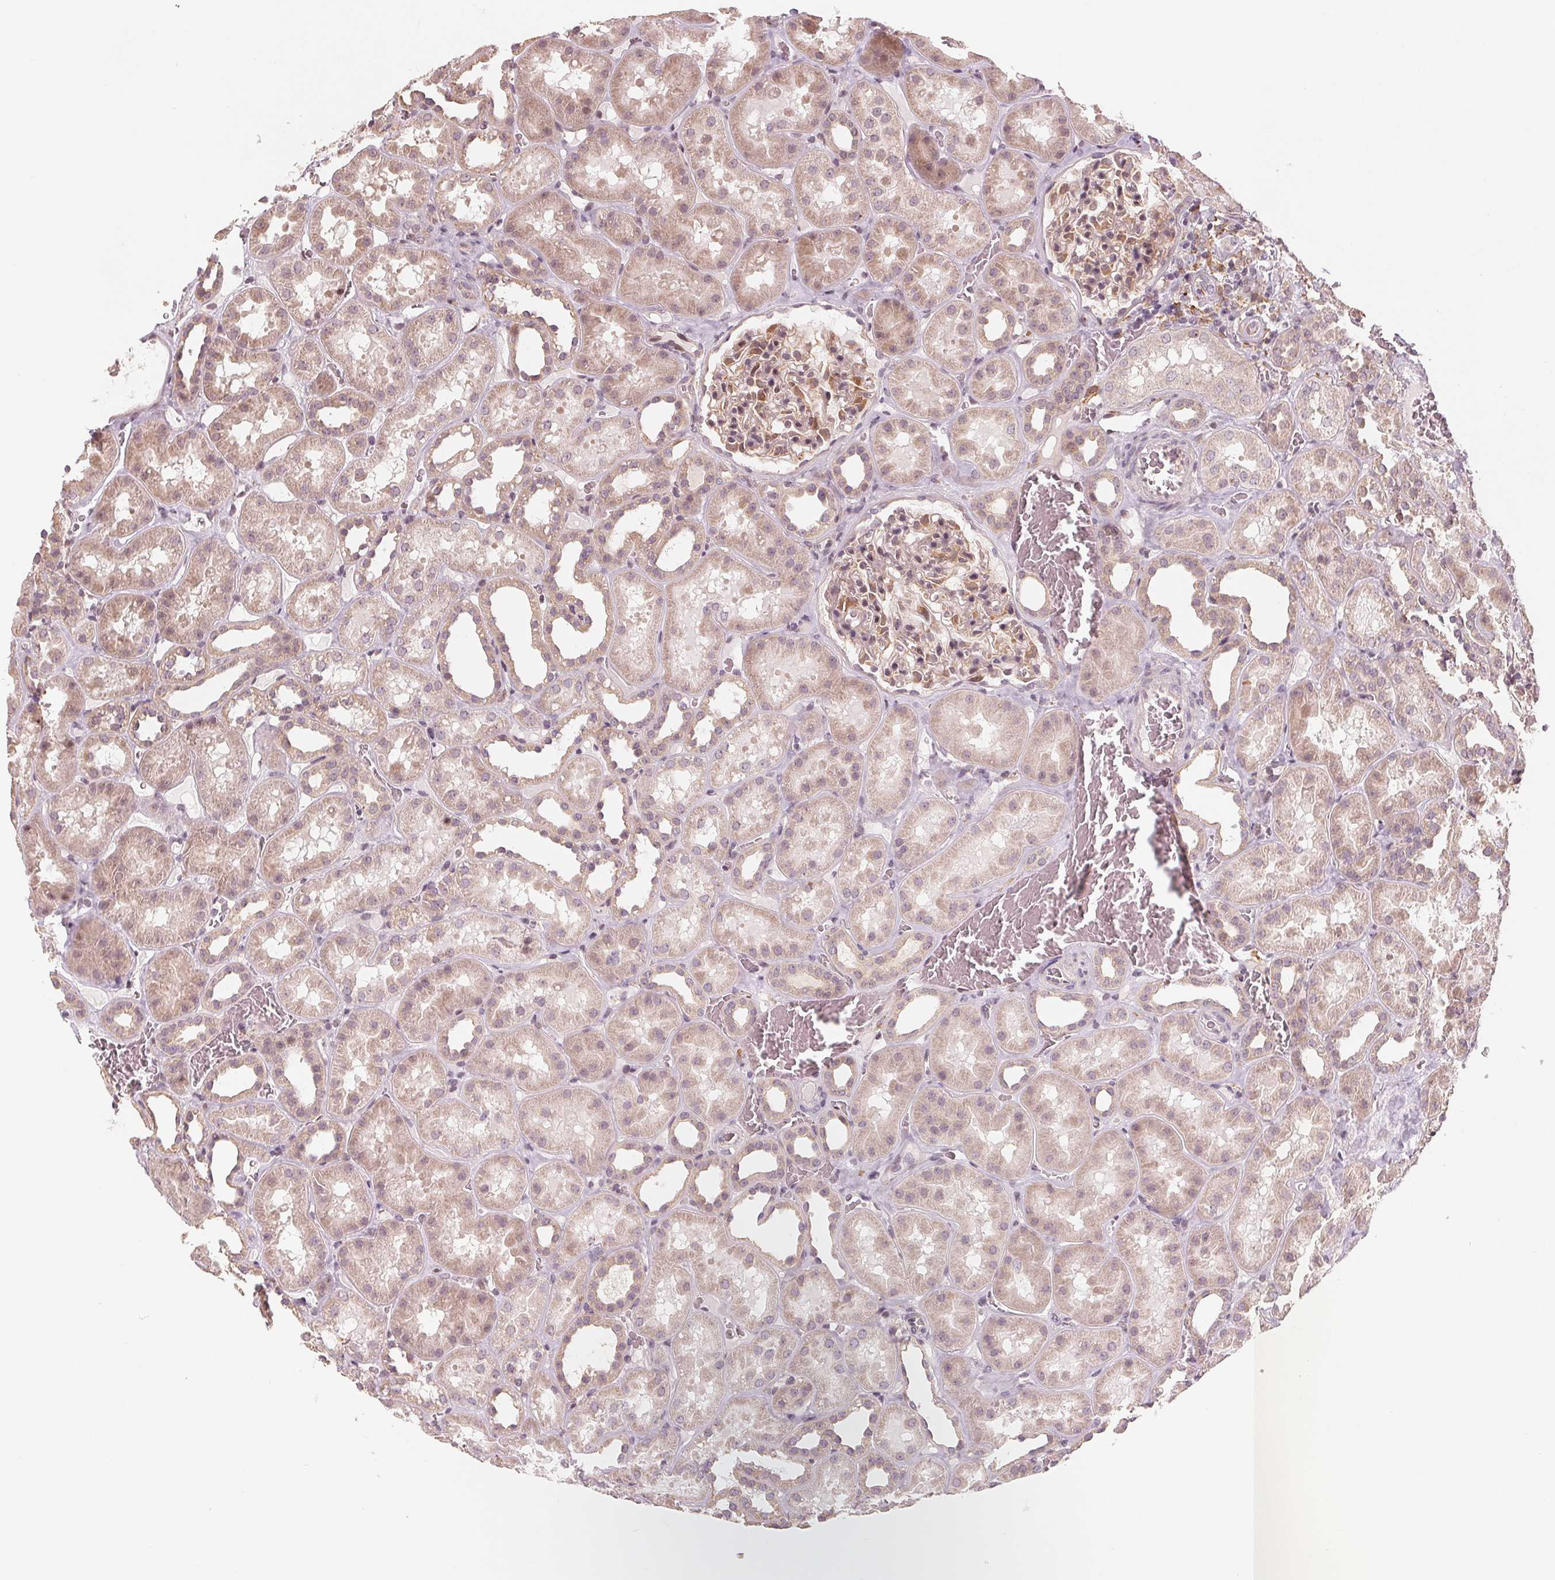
{"staining": {"intensity": "weak", "quantity": "25%-75%", "location": "cytoplasmic/membranous,nuclear"}, "tissue": "kidney", "cell_type": "Cells in glomeruli", "image_type": "normal", "snomed": [{"axis": "morphology", "description": "Normal tissue, NOS"}, {"axis": "topography", "description": "Kidney"}], "caption": "Cells in glomeruli reveal weak cytoplasmic/membranous,nuclear expression in about 25%-75% of cells in benign kidney. (Stains: DAB (3,3'-diaminobenzidine) in brown, nuclei in blue, Microscopy: brightfield microscopy at high magnification).", "gene": "IL9R", "patient": {"sex": "female", "age": 41}}